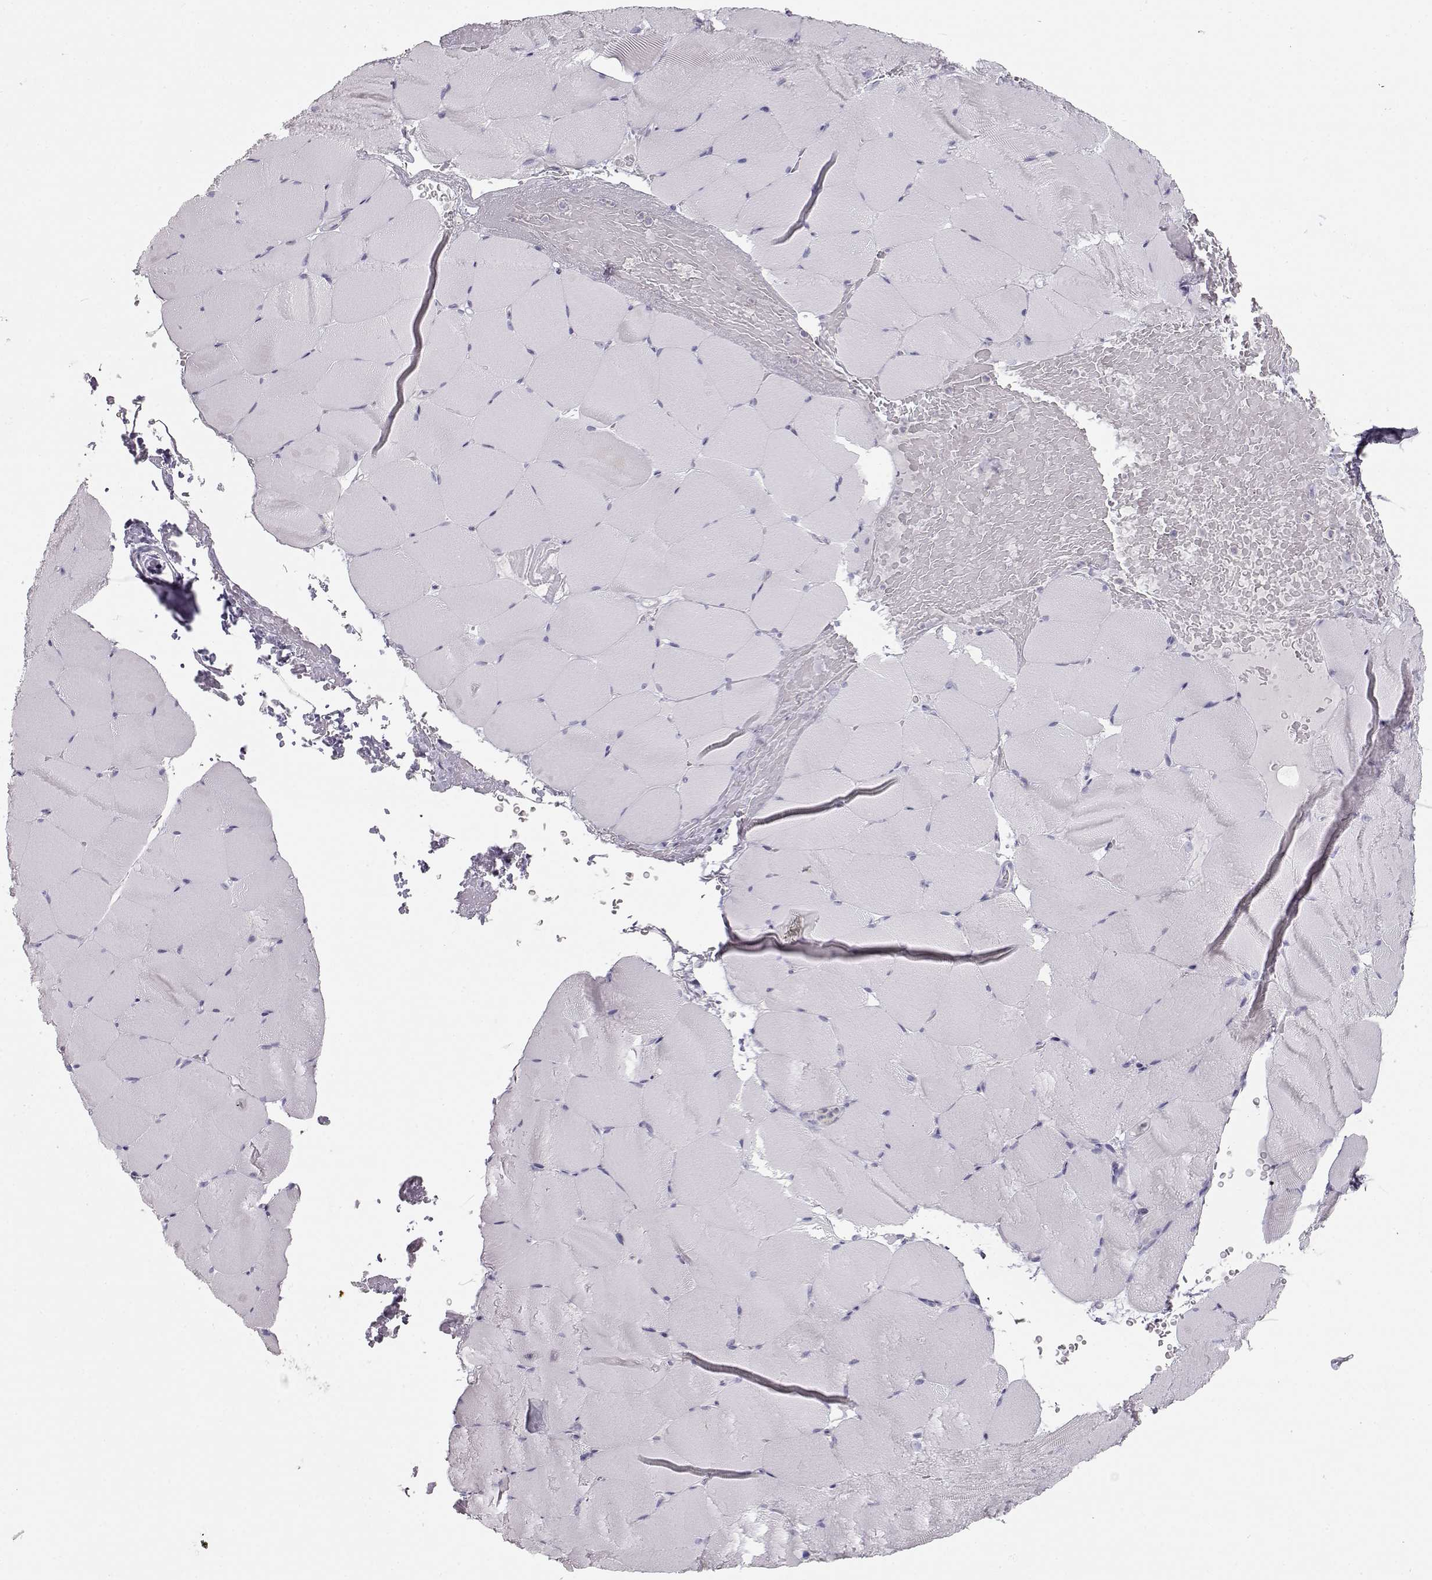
{"staining": {"intensity": "negative", "quantity": "none", "location": "none"}, "tissue": "skeletal muscle", "cell_type": "Myocytes", "image_type": "normal", "snomed": [{"axis": "morphology", "description": "Normal tissue, NOS"}, {"axis": "topography", "description": "Skeletal muscle"}], "caption": "Histopathology image shows no protein staining in myocytes of benign skeletal muscle. (Immunohistochemistry (ihc), brightfield microscopy, high magnification).", "gene": "FAM166A", "patient": {"sex": "female", "age": 37}}